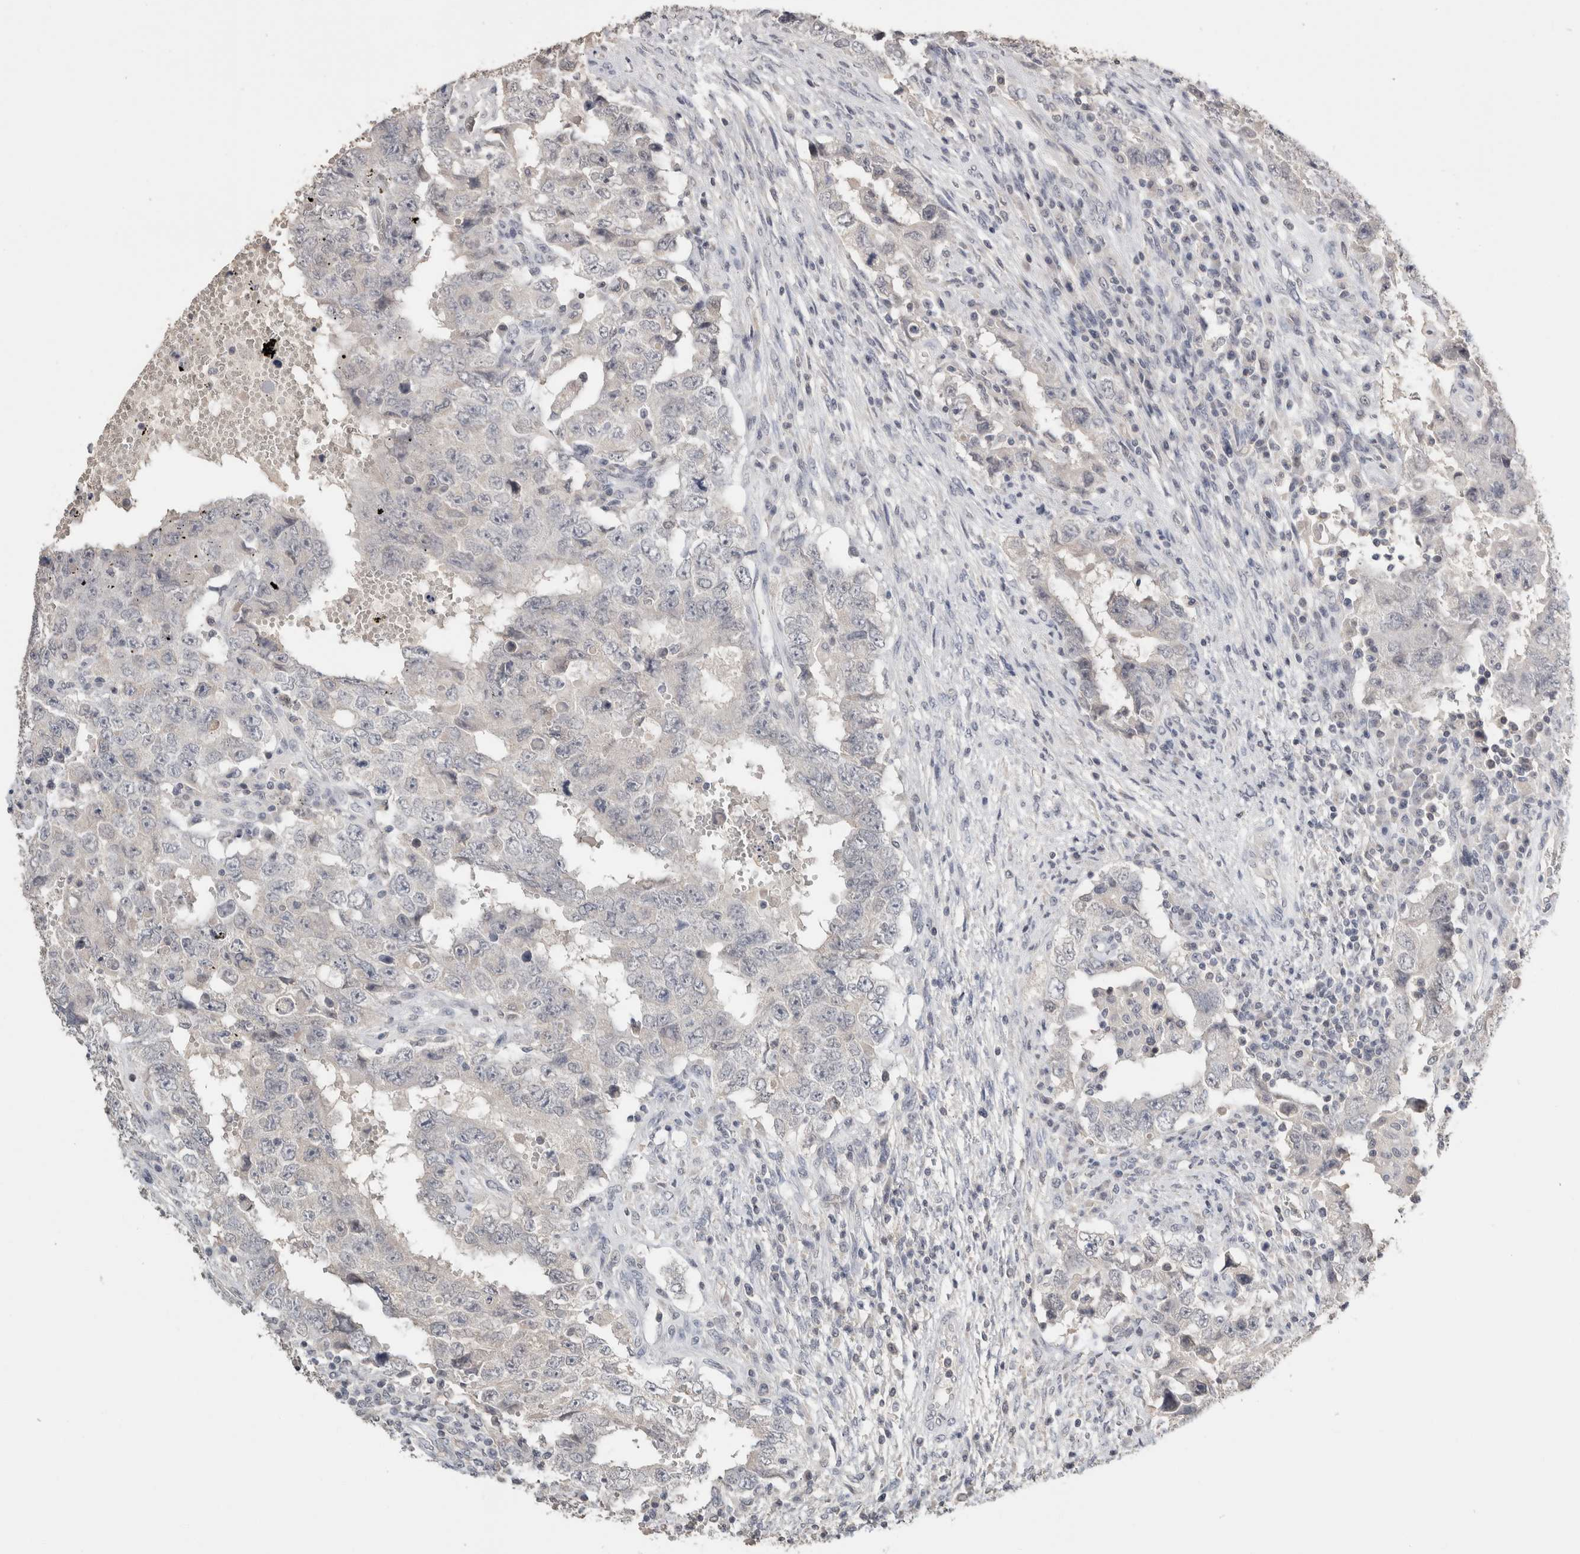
{"staining": {"intensity": "negative", "quantity": "none", "location": "none"}, "tissue": "testis cancer", "cell_type": "Tumor cells", "image_type": "cancer", "snomed": [{"axis": "morphology", "description": "Carcinoma, Embryonal, NOS"}, {"axis": "topography", "description": "Testis"}], "caption": "High magnification brightfield microscopy of testis cancer (embryonal carcinoma) stained with DAB (brown) and counterstained with hematoxylin (blue): tumor cells show no significant positivity.", "gene": "CRAT", "patient": {"sex": "male", "age": 26}}